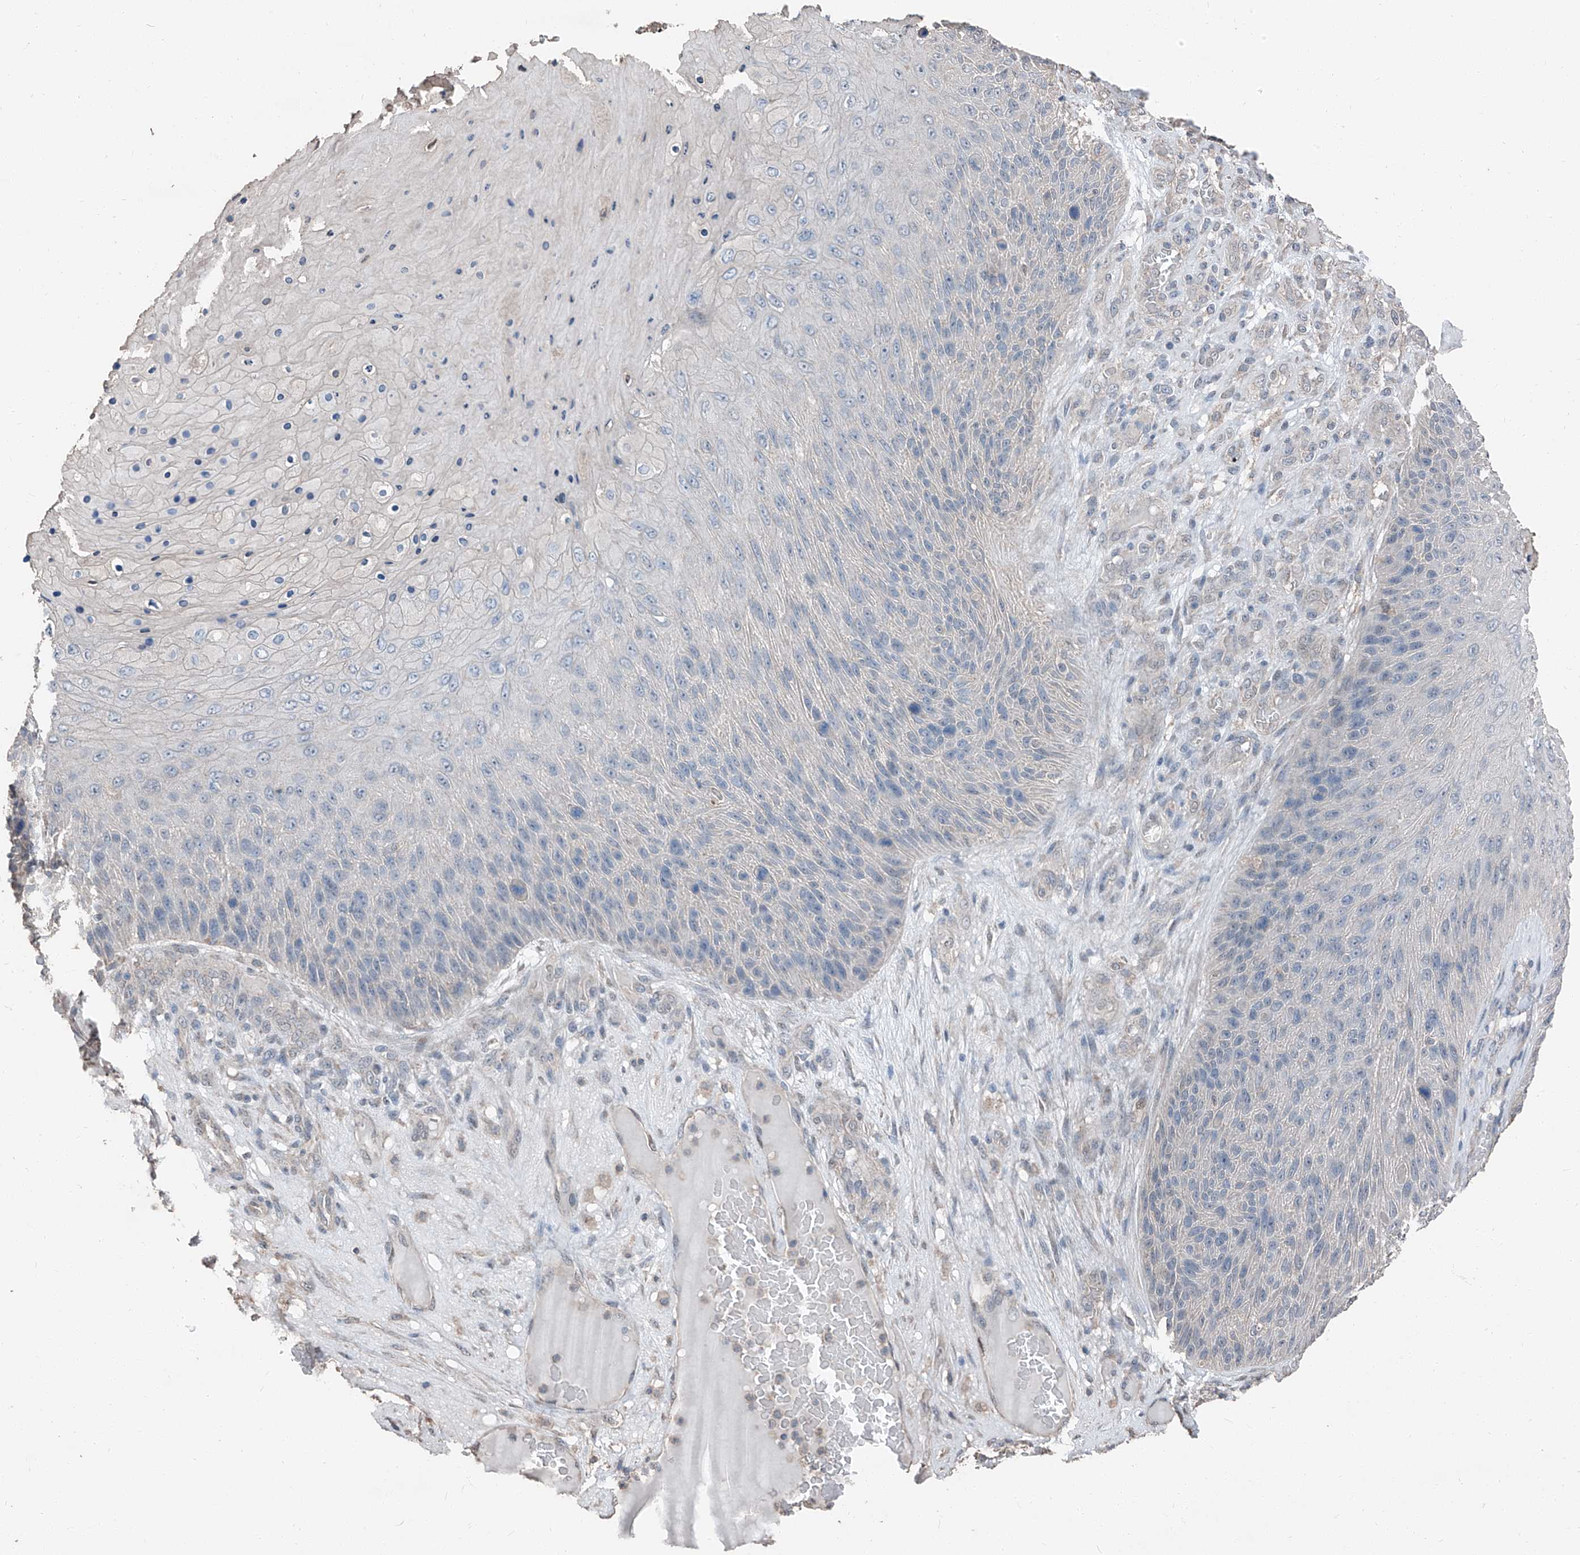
{"staining": {"intensity": "negative", "quantity": "none", "location": "none"}, "tissue": "skin cancer", "cell_type": "Tumor cells", "image_type": "cancer", "snomed": [{"axis": "morphology", "description": "Squamous cell carcinoma, NOS"}, {"axis": "topography", "description": "Skin"}], "caption": "A micrograph of skin squamous cell carcinoma stained for a protein displays no brown staining in tumor cells. (Brightfield microscopy of DAB (3,3'-diaminobenzidine) IHC at high magnification).", "gene": "MAMLD1", "patient": {"sex": "female", "age": 88}}